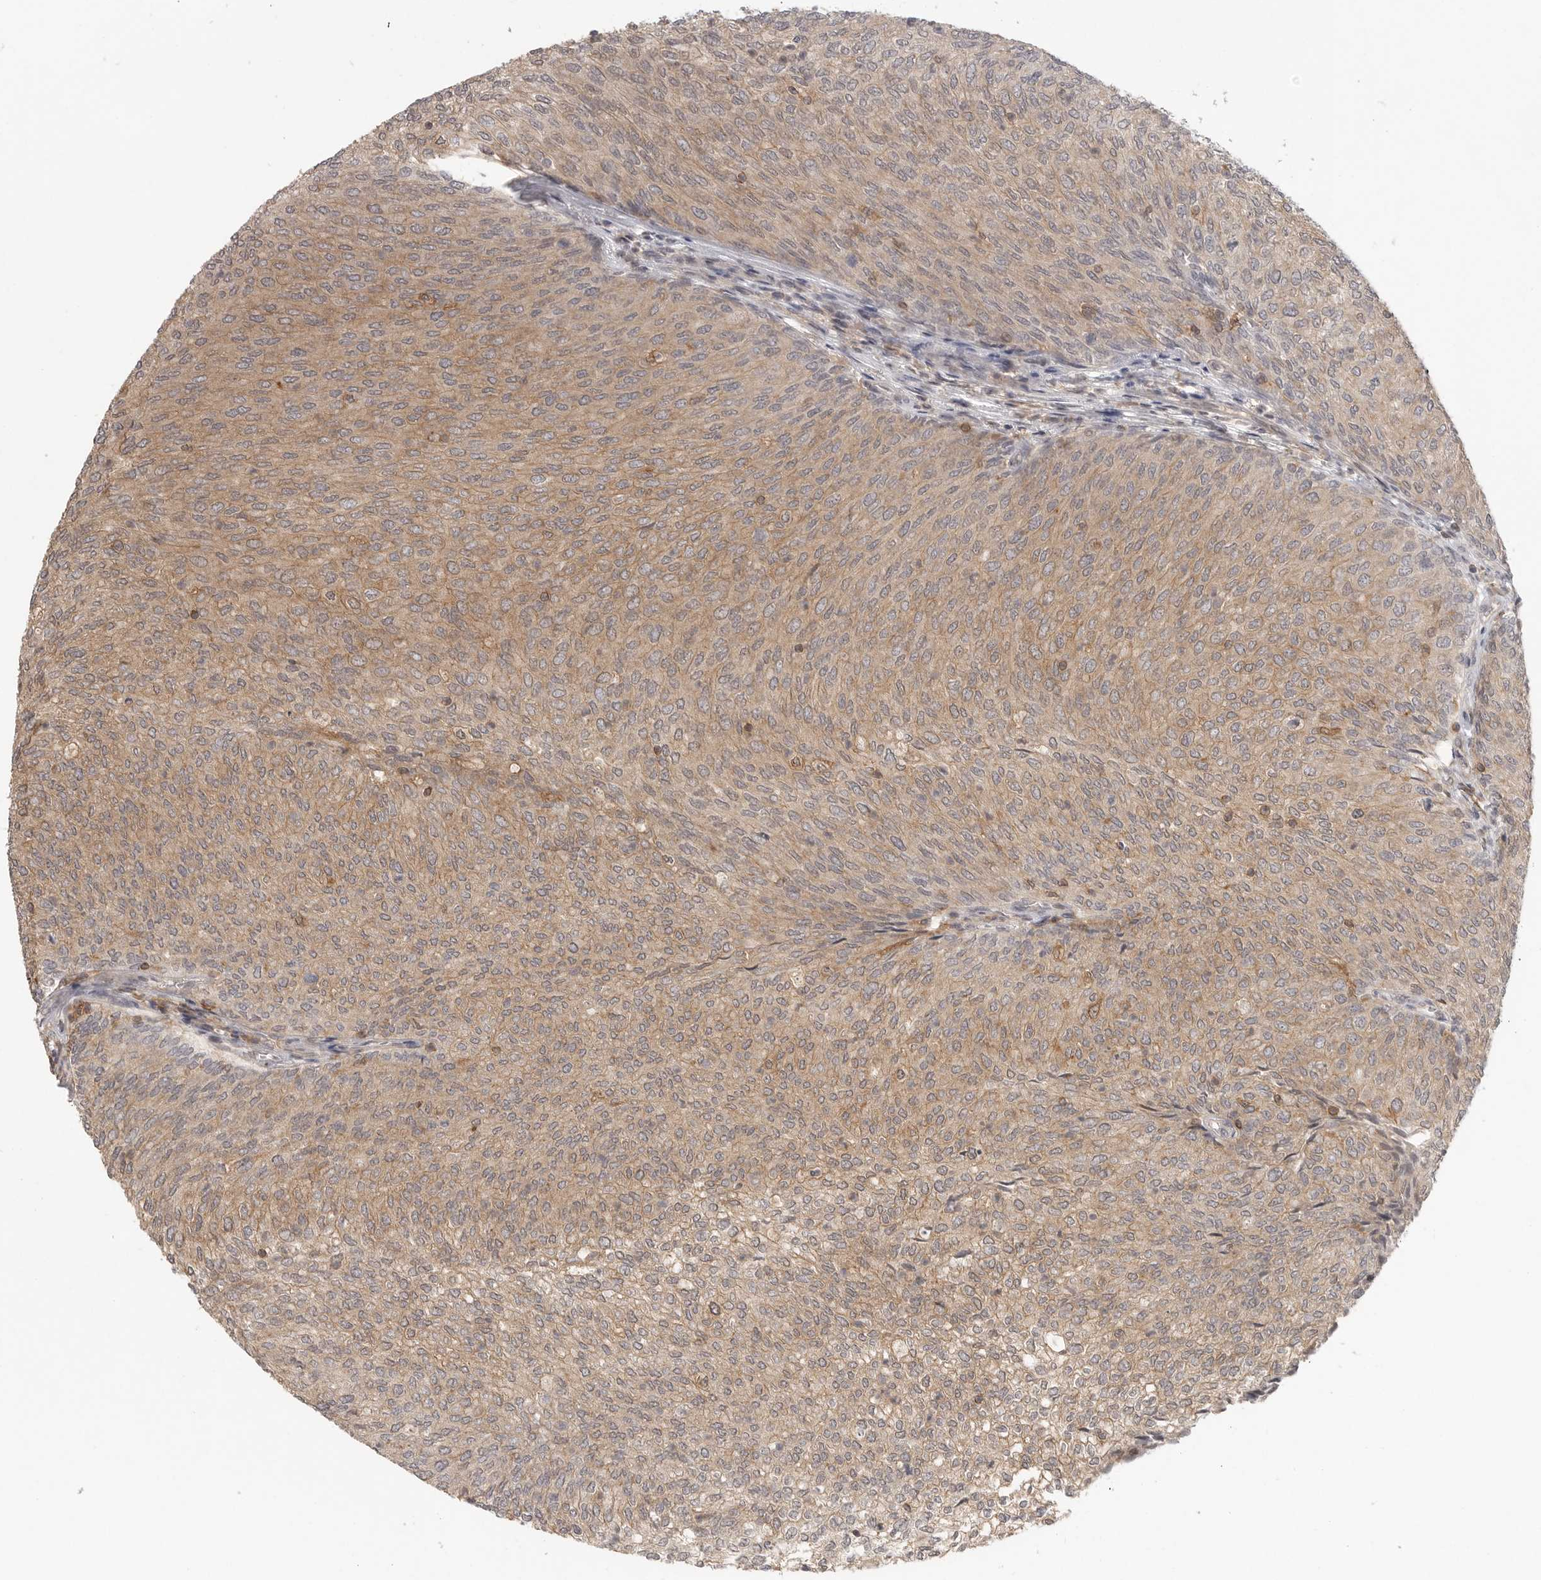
{"staining": {"intensity": "moderate", "quantity": "25%-75%", "location": "cytoplasmic/membranous"}, "tissue": "urothelial cancer", "cell_type": "Tumor cells", "image_type": "cancer", "snomed": [{"axis": "morphology", "description": "Urothelial carcinoma, Low grade"}, {"axis": "topography", "description": "Urinary bladder"}], "caption": "DAB immunohistochemical staining of urothelial carcinoma (low-grade) reveals moderate cytoplasmic/membranous protein staining in about 25%-75% of tumor cells. Ihc stains the protein in brown and the nuclei are stained blue.", "gene": "DBNL", "patient": {"sex": "female", "age": 79}}